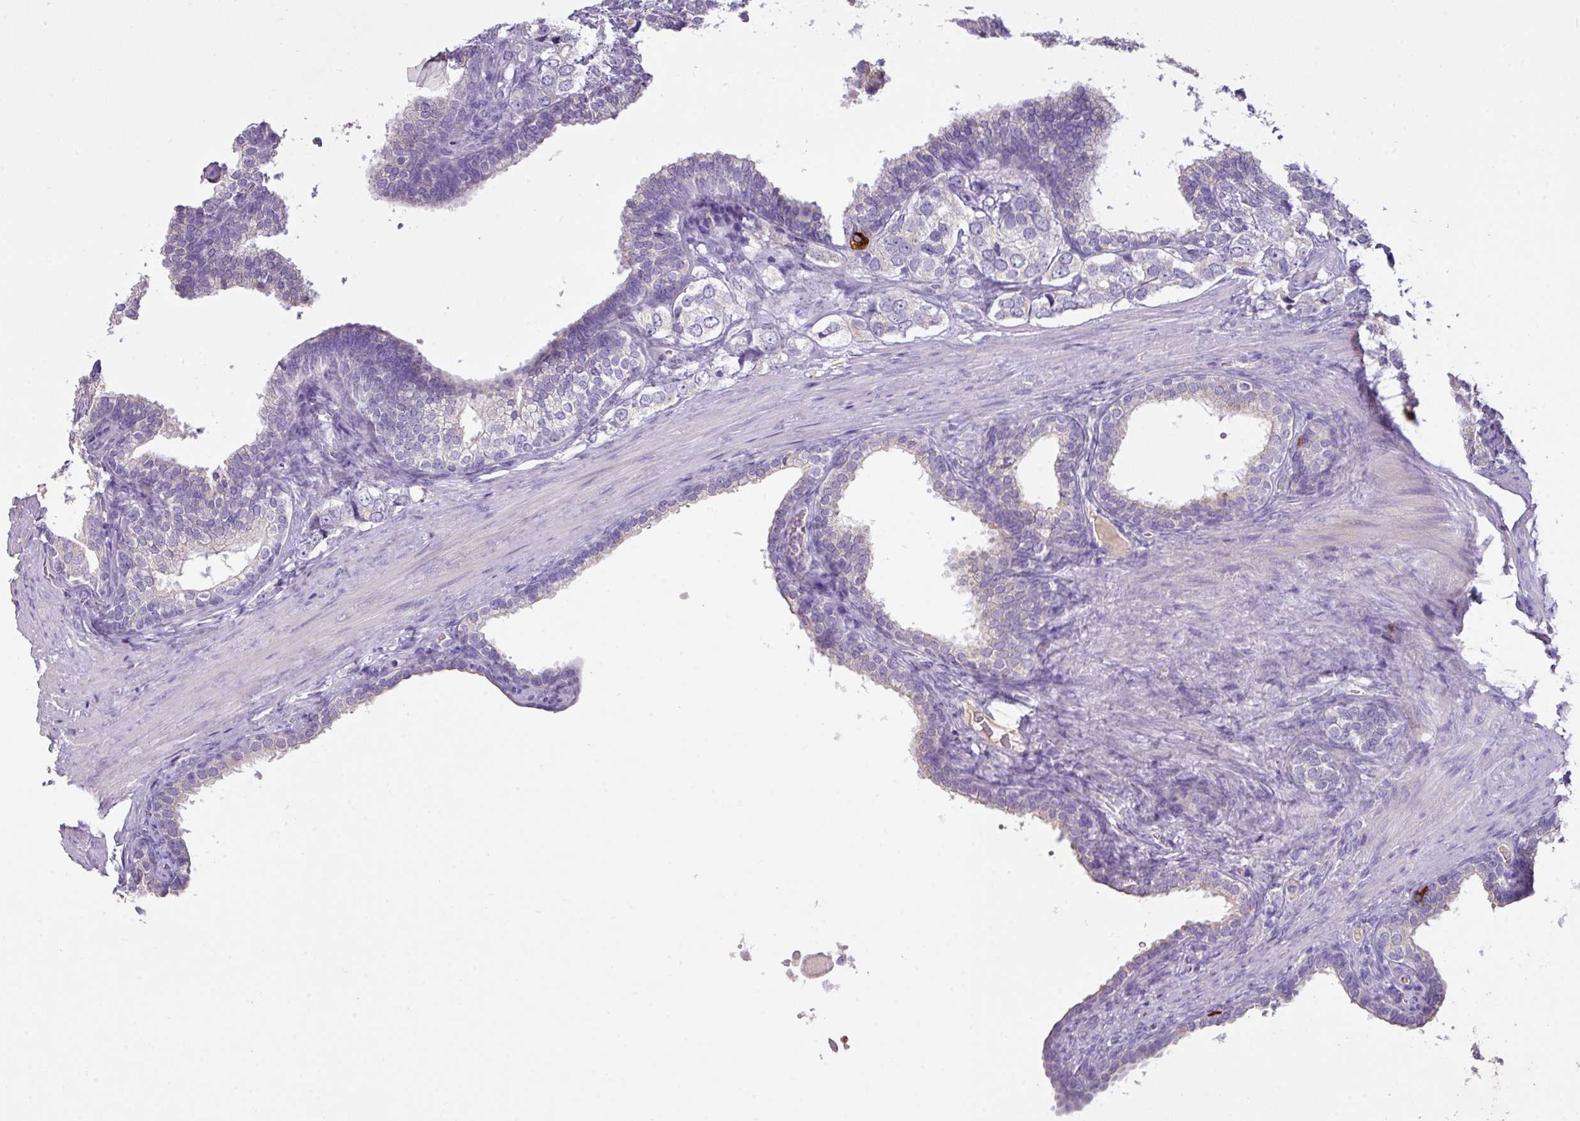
{"staining": {"intensity": "negative", "quantity": "none", "location": "none"}, "tissue": "prostate cancer", "cell_type": "Tumor cells", "image_type": "cancer", "snomed": [{"axis": "morphology", "description": "Adenocarcinoma, High grade"}, {"axis": "topography", "description": "Prostate"}], "caption": "Immunohistochemical staining of human adenocarcinoma (high-grade) (prostate) shows no significant staining in tumor cells.", "gene": "OR6C6", "patient": {"sex": "male", "age": 66}}